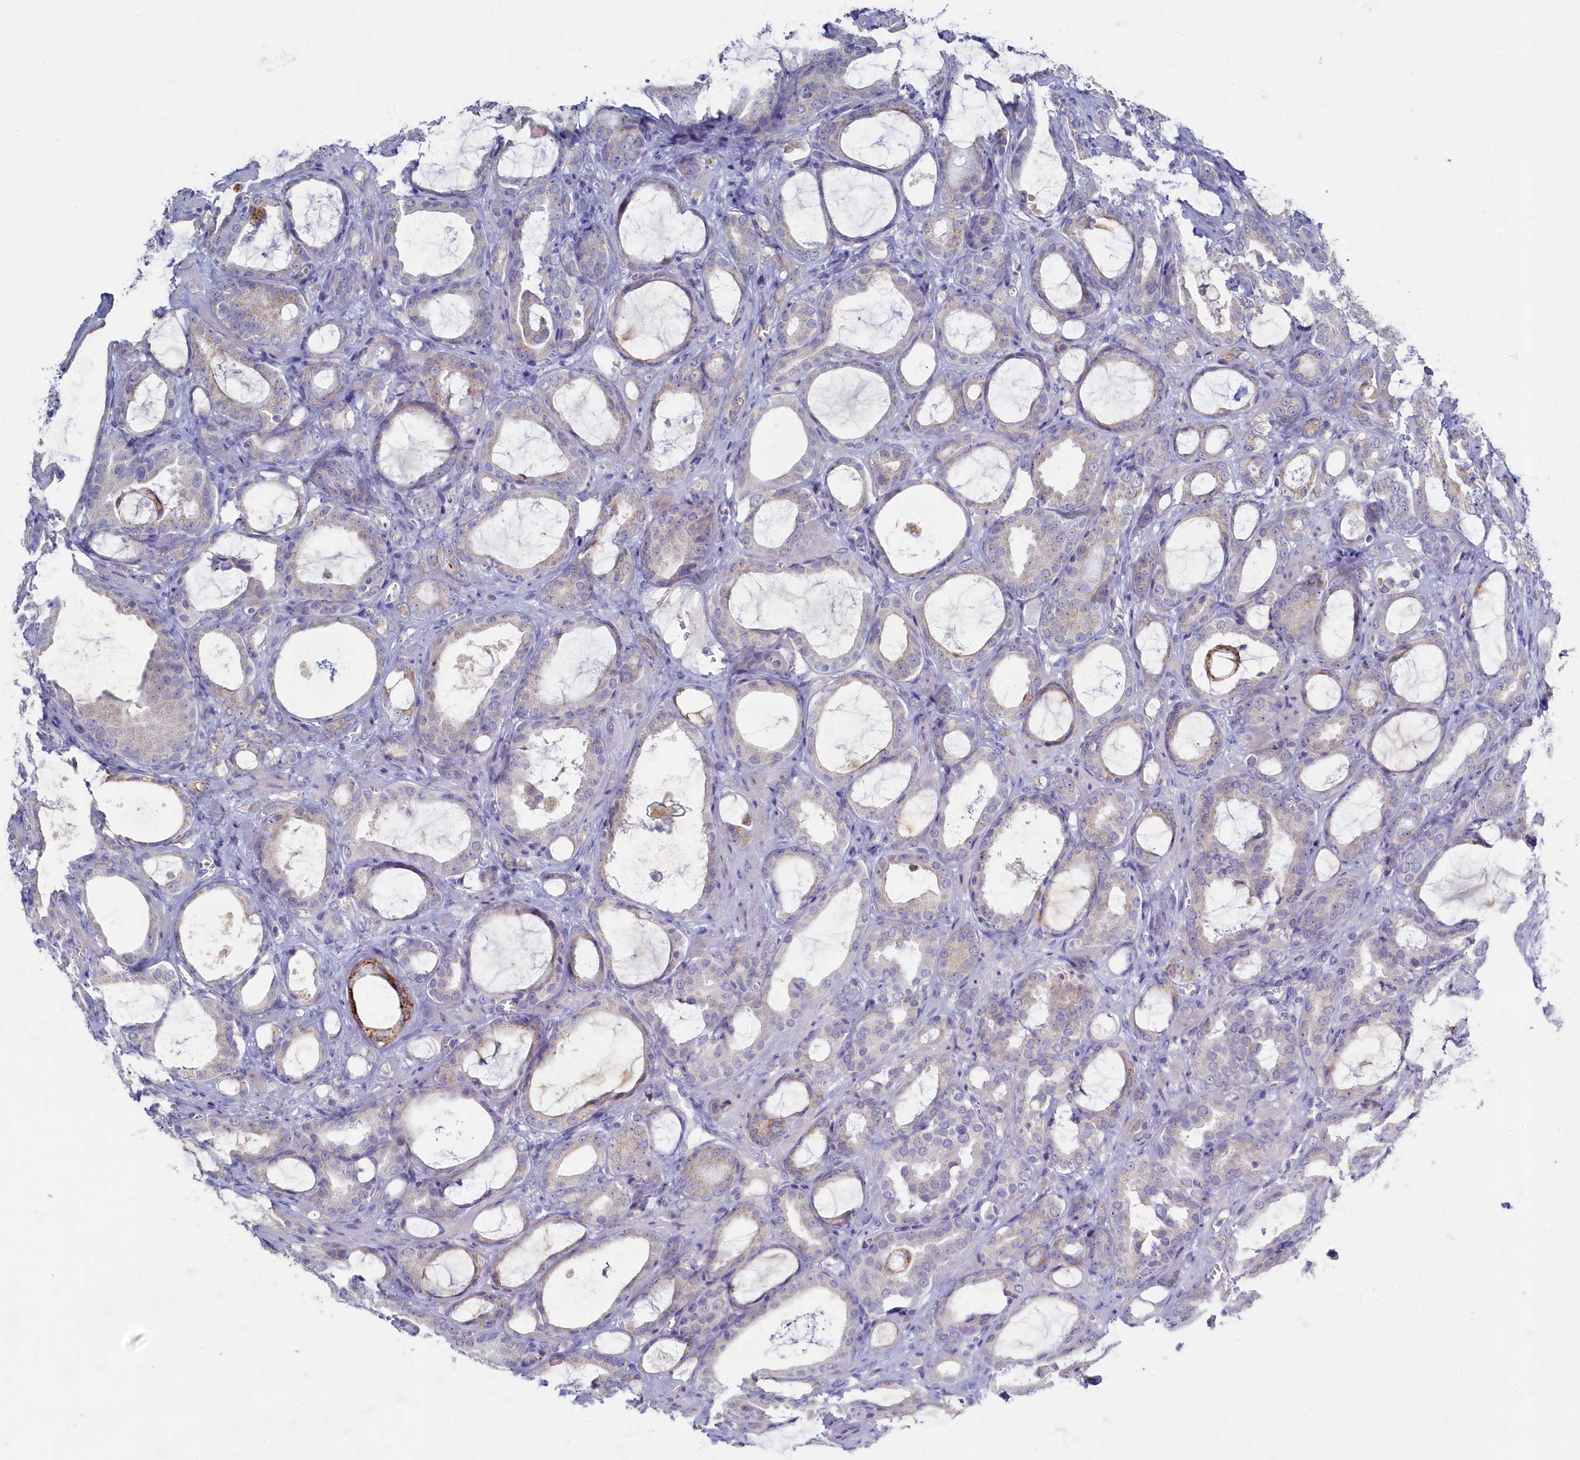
{"staining": {"intensity": "negative", "quantity": "none", "location": "none"}, "tissue": "prostate cancer", "cell_type": "Tumor cells", "image_type": "cancer", "snomed": [{"axis": "morphology", "description": "Adenocarcinoma, High grade"}, {"axis": "topography", "description": "Prostate"}], "caption": "Tumor cells show no significant protein expression in prostate high-grade adenocarcinoma. (Immunohistochemistry, brightfield microscopy, high magnification).", "gene": "OCIAD2", "patient": {"sex": "male", "age": 72}}